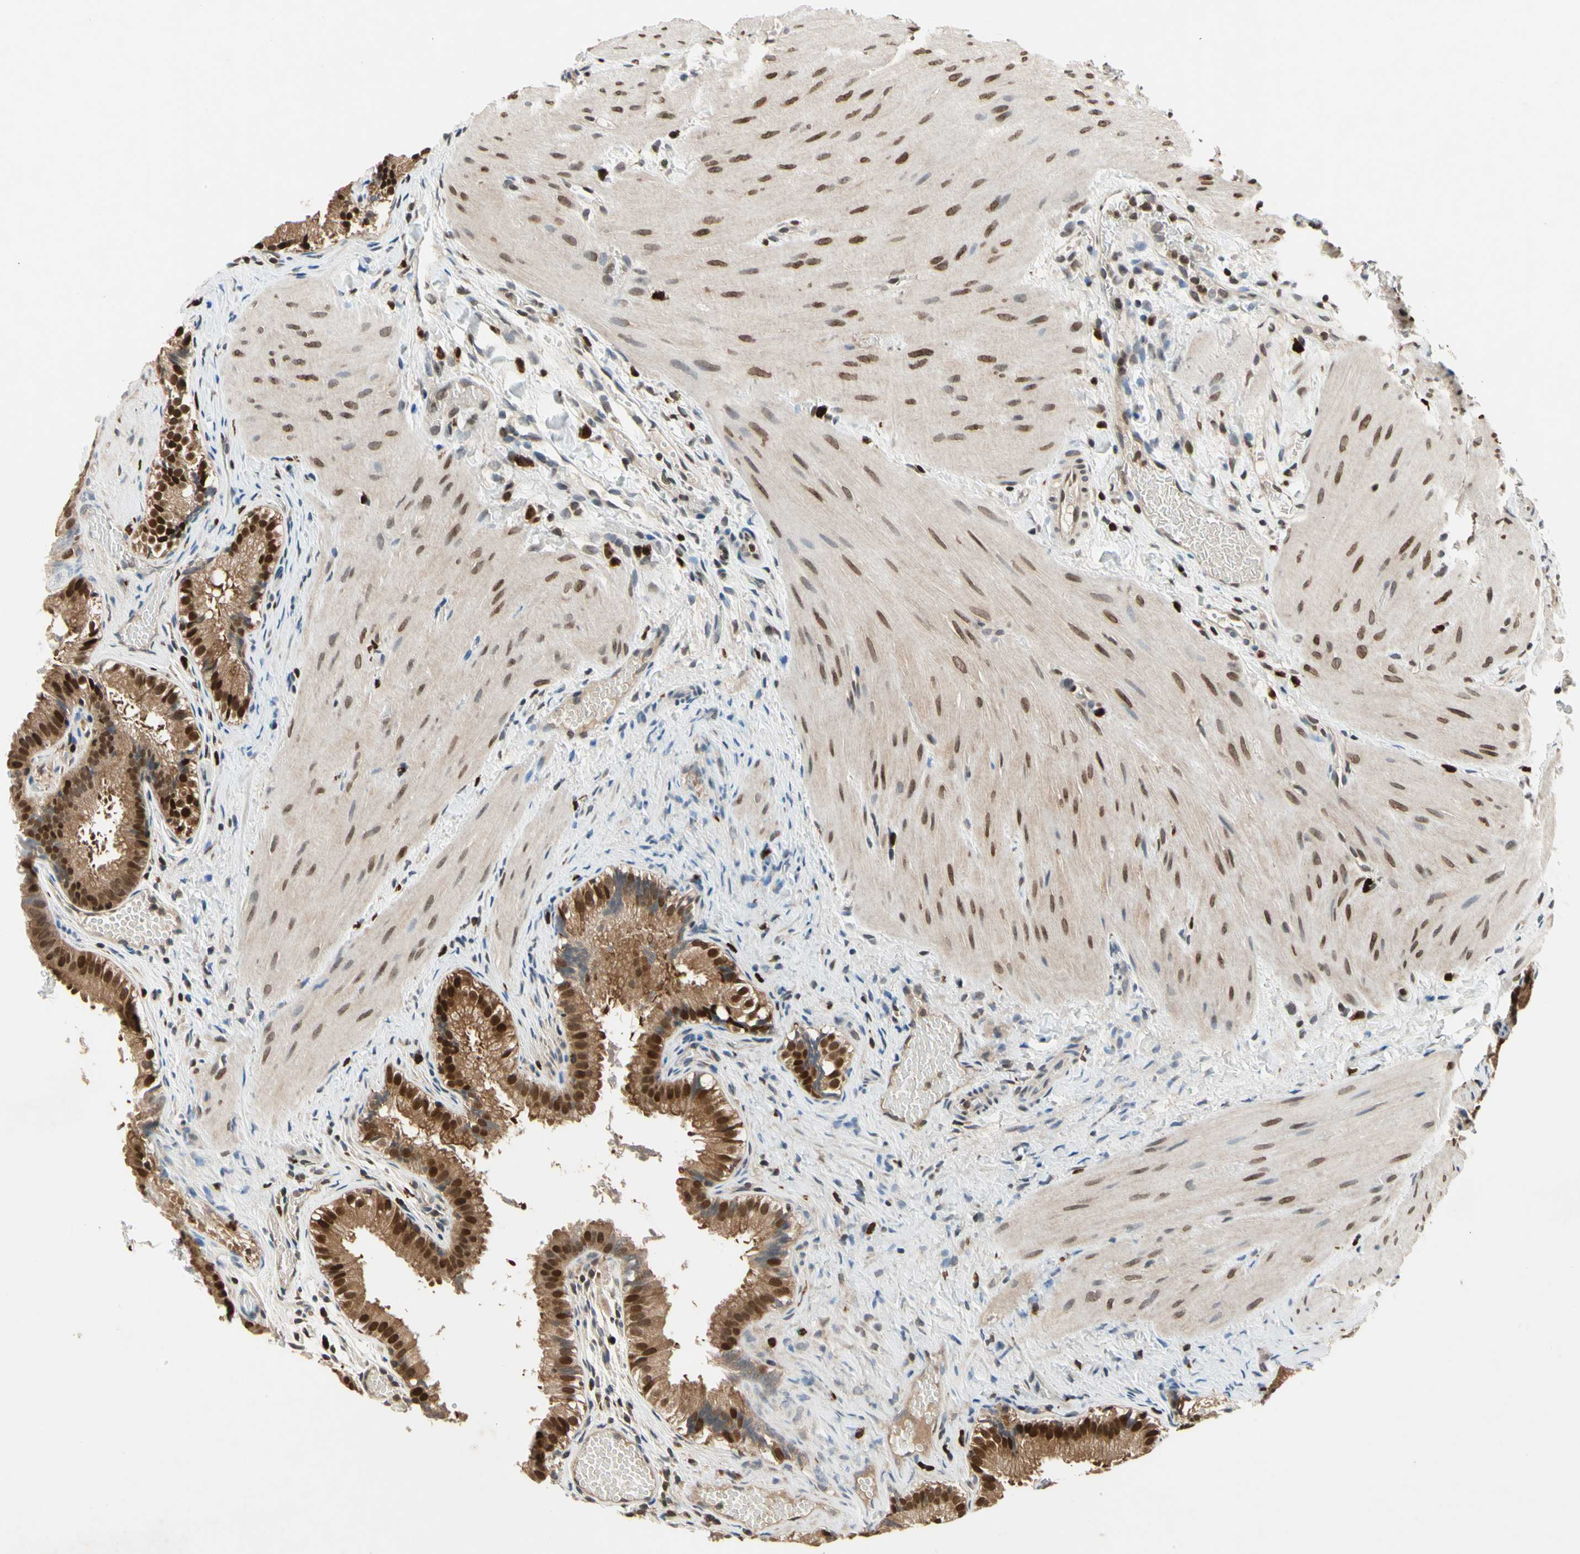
{"staining": {"intensity": "strong", "quantity": ">75%", "location": "cytoplasmic/membranous,nuclear"}, "tissue": "gallbladder", "cell_type": "Glandular cells", "image_type": "normal", "snomed": [{"axis": "morphology", "description": "Normal tissue, NOS"}, {"axis": "topography", "description": "Gallbladder"}], "caption": "Immunohistochemistry (IHC) (DAB (3,3'-diaminobenzidine)) staining of benign human gallbladder demonstrates strong cytoplasmic/membranous,nuclear protein expression in about >75% of glandular cells. (DAB = brown stain, brightfield microscopy at high magnification).", "gene": "GSR", "patient": {"sex": "female", "age": 26}}